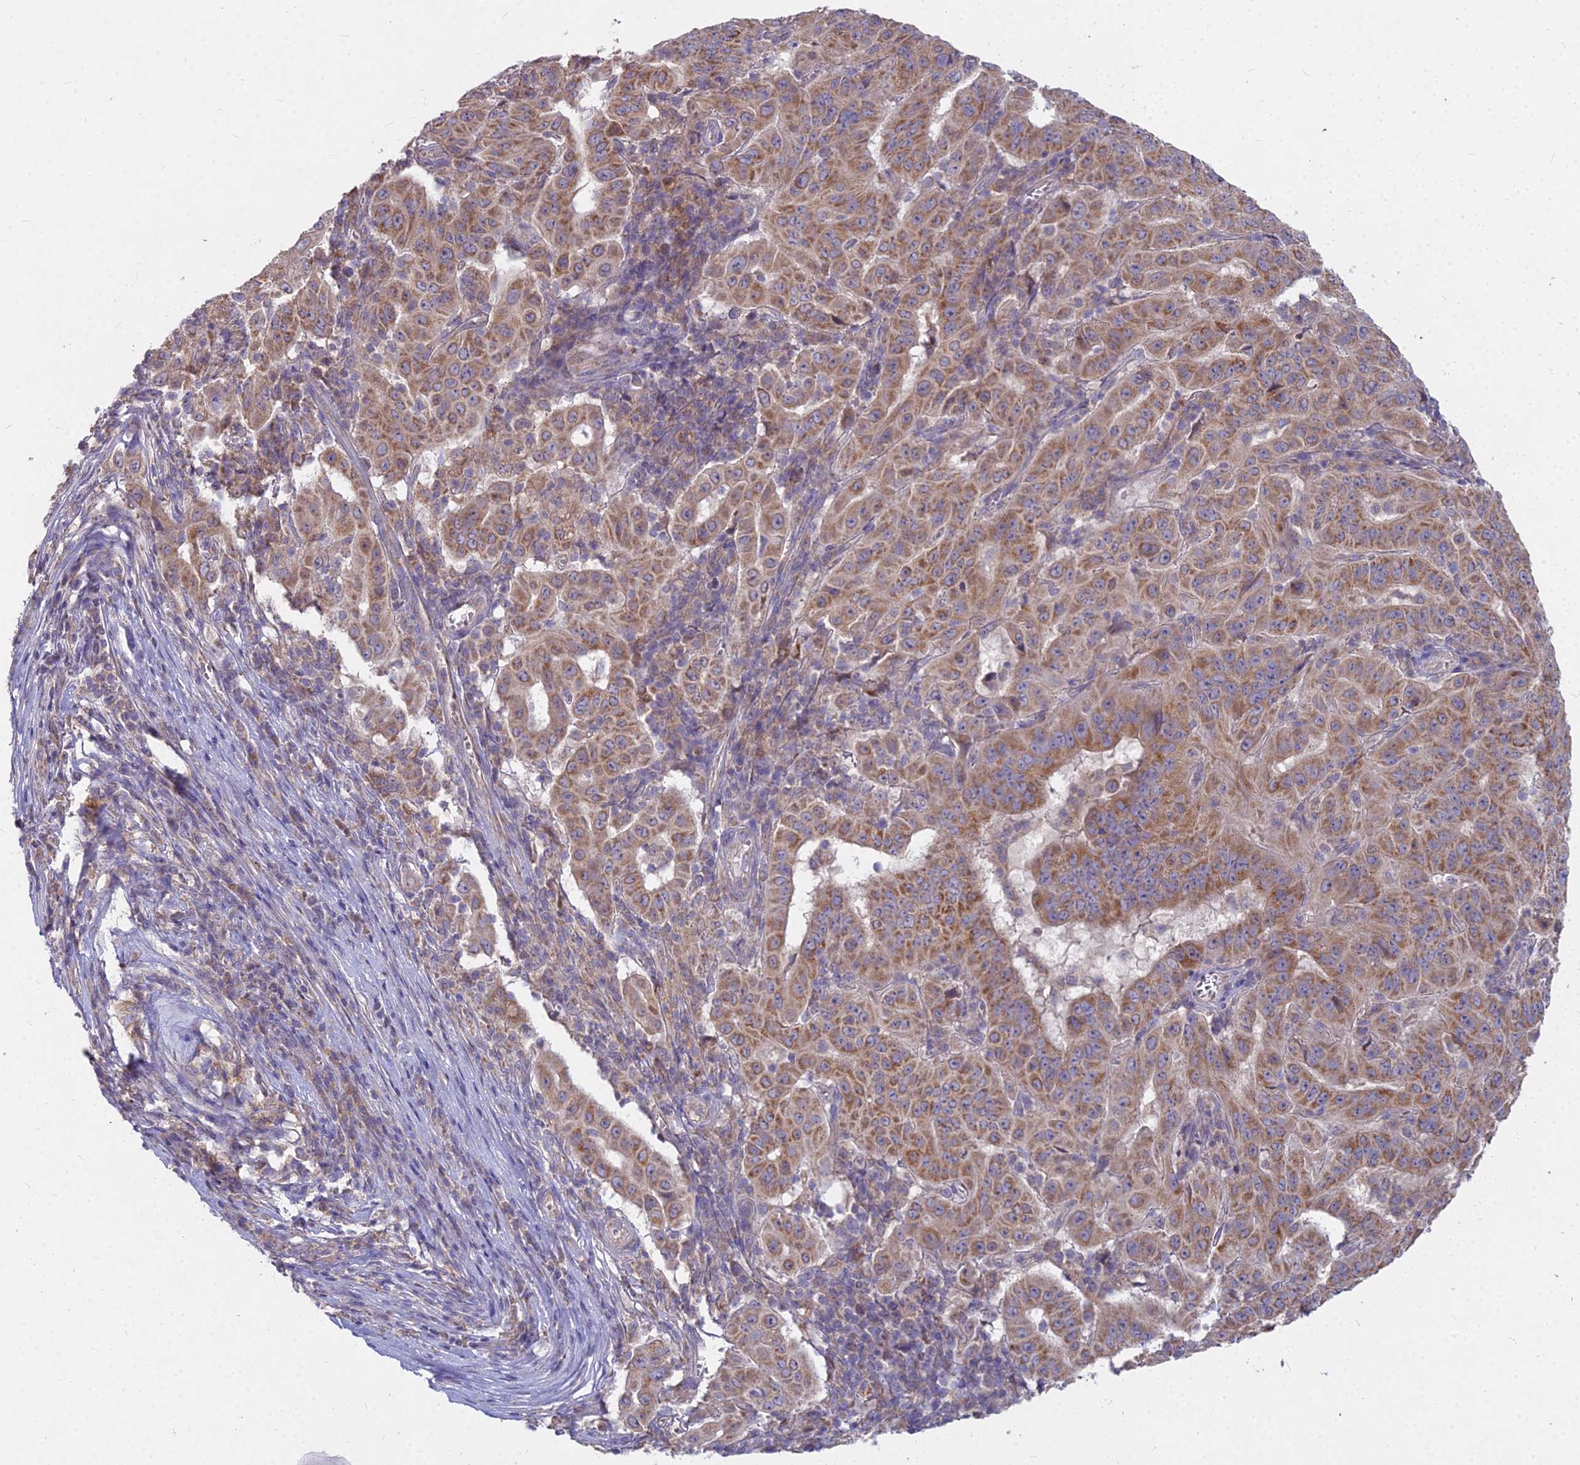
{"staining": {"intensity": "moderate", "quantity": ">75%", "location": "cytoplasmic/membranous"}, "tissue": "pancreatic cancer", "cell_type": "Tumor cells", "image_type": "cancer", "snomed": [{"axis": "morphology", "description": "Adenocarcinoma, NOS"}, {"axis": "topography", "description": "Pancreas"}], "caption": "The image demonstrates staining of pancreatic cancer (adenocarcinoma), revealing moderate cytoplasmic/membranous protein staining (brown color) within tumor cells. The protein is shown in brown color, while the nuclei are stained blue.", "gene": "MICU2", "patient": {"sex": "male", "age": 63}}